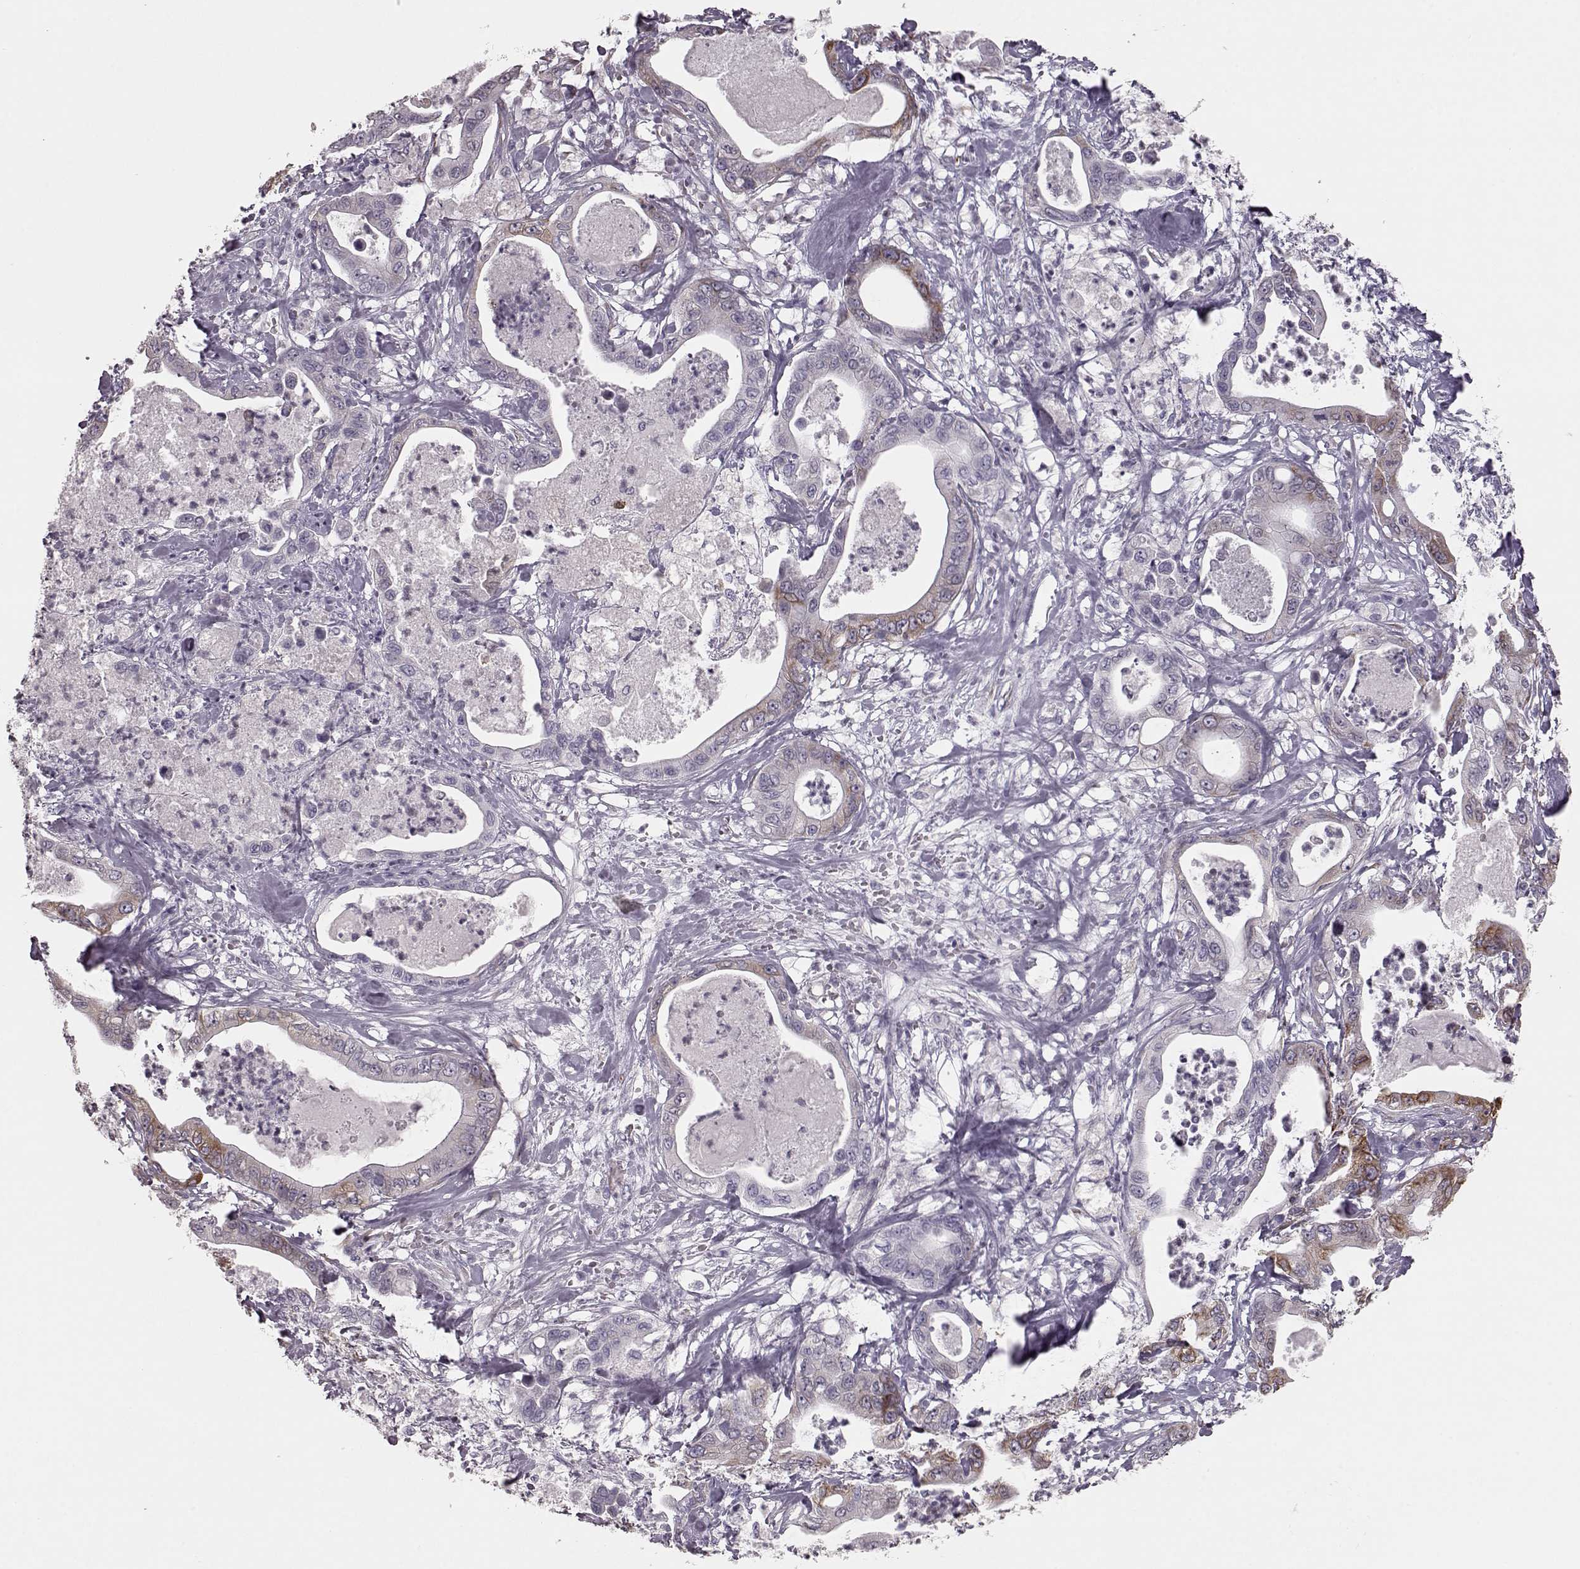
{"staining": {"intensity": "moderate", "quantity": "<25%", "location": "cytoplasmic/membranous"}, "tissue": "pancreatic cancer", "cell_type": "Tumor cells", "image_type": "cancer", "snomed": [{"axis": "morphology", "description": "Adenocarcinoma, NOS"}, {"axis": "topography", "description": "Pancreas"}], "caption": "This photomicrograph shows IHC staining of pancreatic cancer (adenocarcinoma), with low moderate cytoplasmic/membranous positivity in approximately <25% of tumor cells.", "gene": "ELOVL5", "patient": {"sex": "male", "age": 71}}